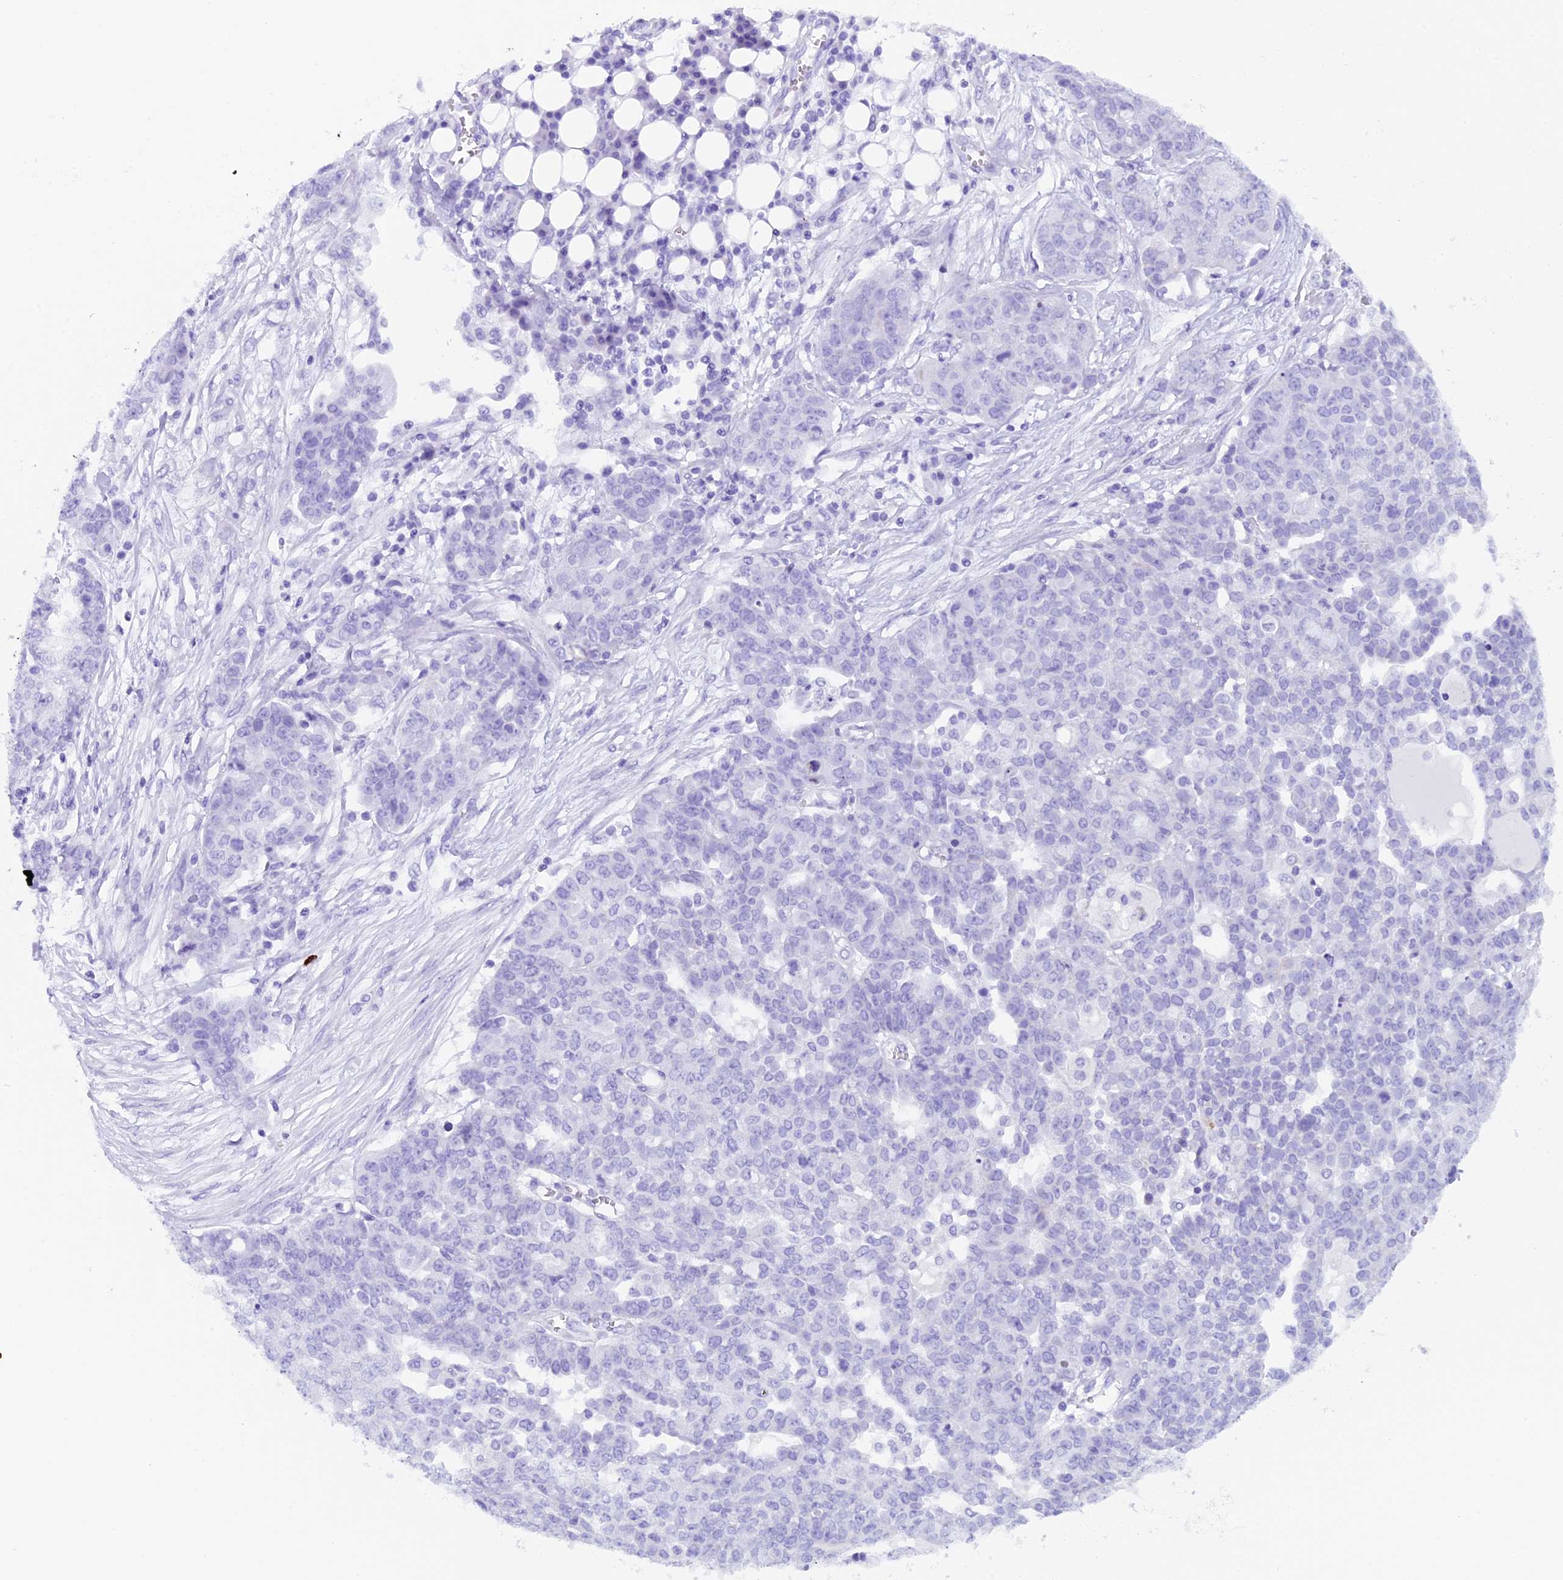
{"staining": {"intensity": "negative", "quantity": "none", "location": "none"}, "tissue": "ovarian cancer", "cell_type": "Tumor cells", "image_type": "cancer", "snomed": [{"axis": "morphology", "description": "Cystadenocarcinoma, serous, NOS"}, {"axis": "topography", "description": "Soft tissue"}, {"axis": "topography", "description": "Ovary"}], "caption": "Immunohistochemical staining of human serous cystadenocarcinoma (ovarian) shows no significant positivity in tumor cells. Brightfield microscopy of immunohistochemistry (IHC) stained with DAB (3,3'-diaminobenzidine) (brown) and hematoxylin (blue), captured at high magnification.", "gene": "RTTN", "patient": {"sex": "female", "age": 57}}